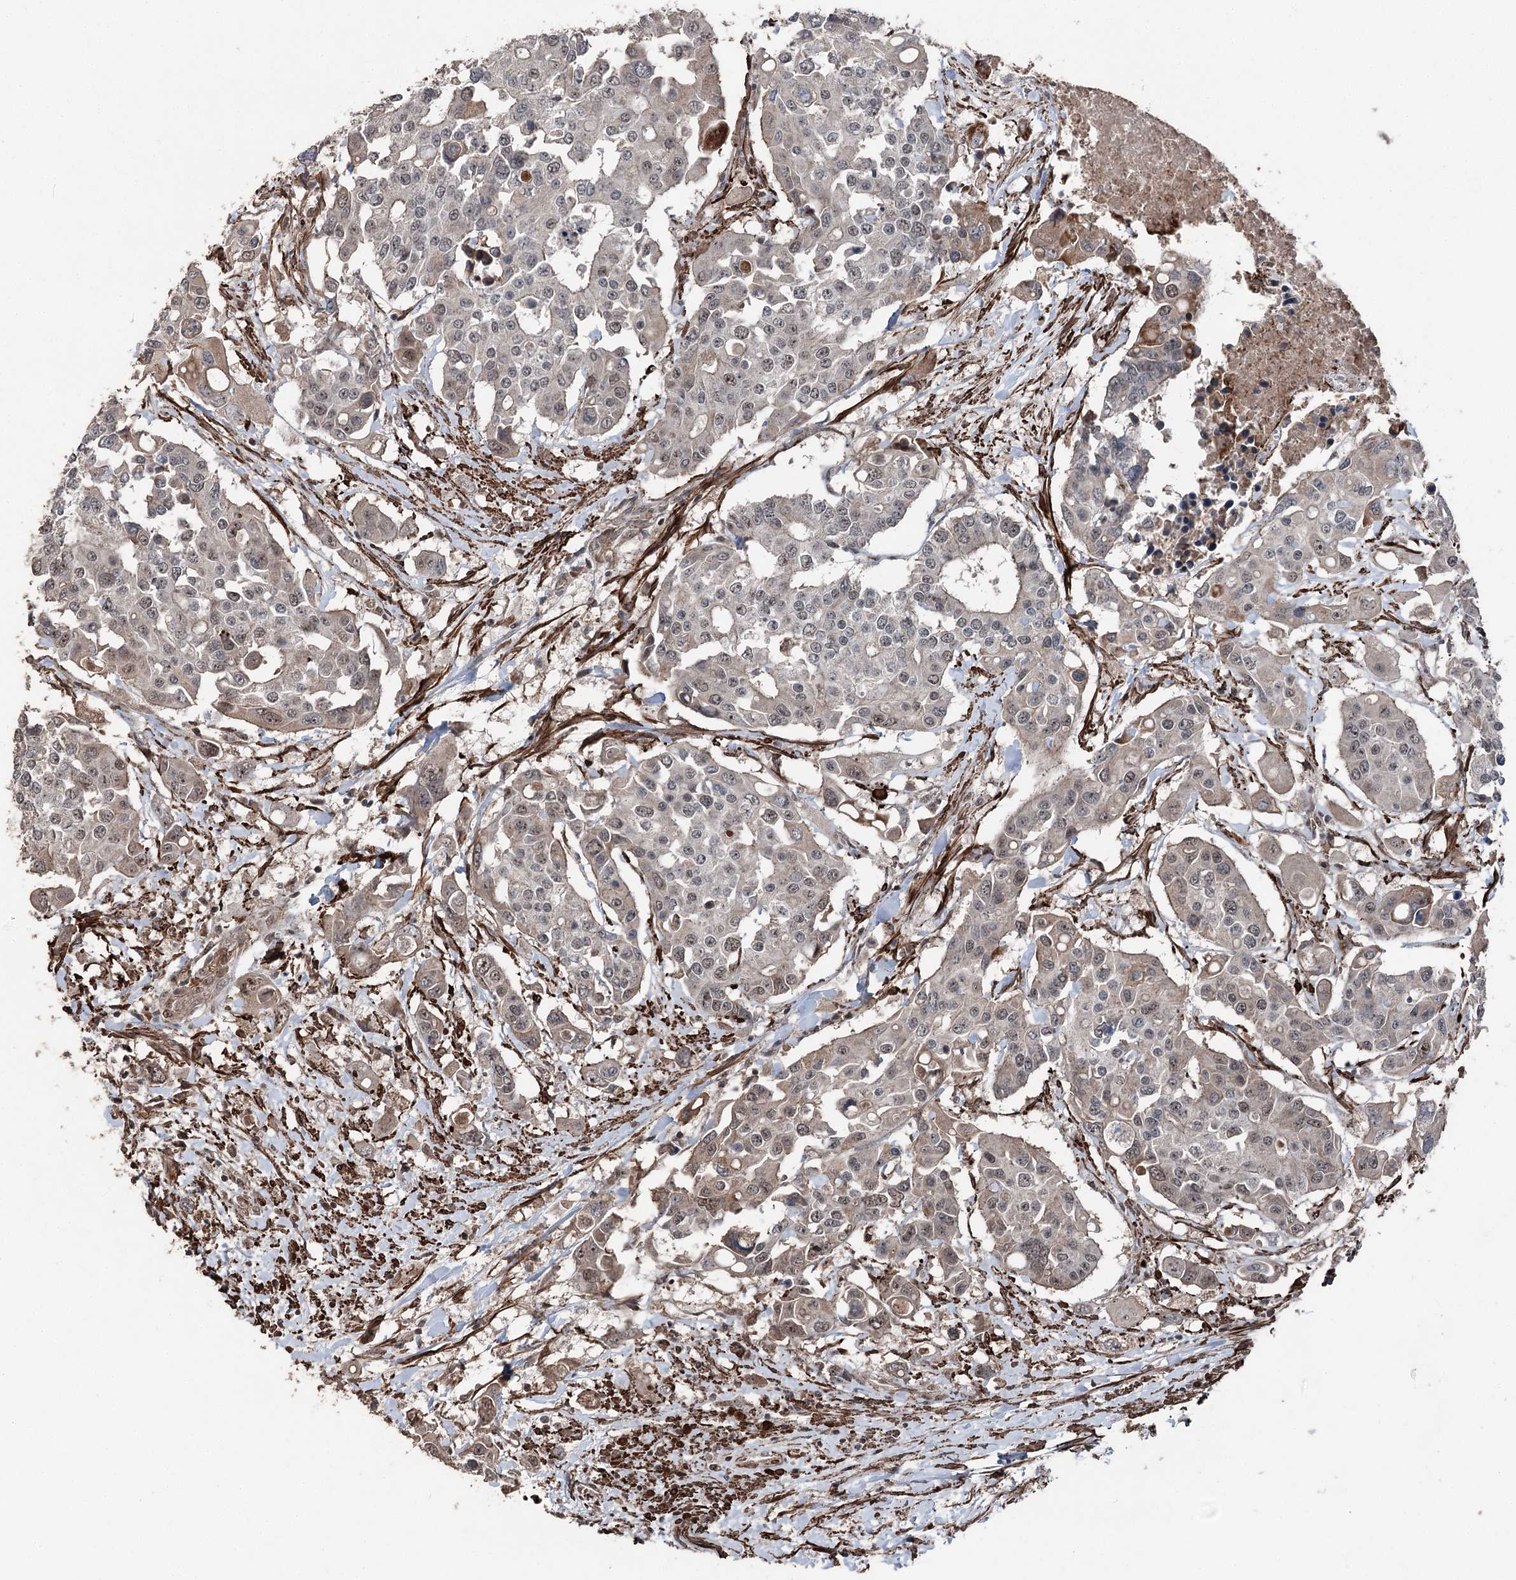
{"staining": {"intensity": "weak", "quantity": "25%-75%", "location": "nuclear"}, "tissue": "colorectal cancer", "cell_type": "Tumor cells", "image_type": "cancer", "snomed": [{"axis": "morphology", "description": "Adenocarcinoma, NOS"}, {"axis": "topography", "description": "Colon"}], "caption": "IHC (DAB (3,3'-diaminobenzidine)) staining of adenocarcinoma (colorectal) demonstrates weak nuclear protein positivity in approximately 25%-75% of tumor cells. (brown staining indicates protein expression, while blue staining denotes nuclei).", "gene": "CCDC82", "patient": {"sex": "male", "age": 77}}